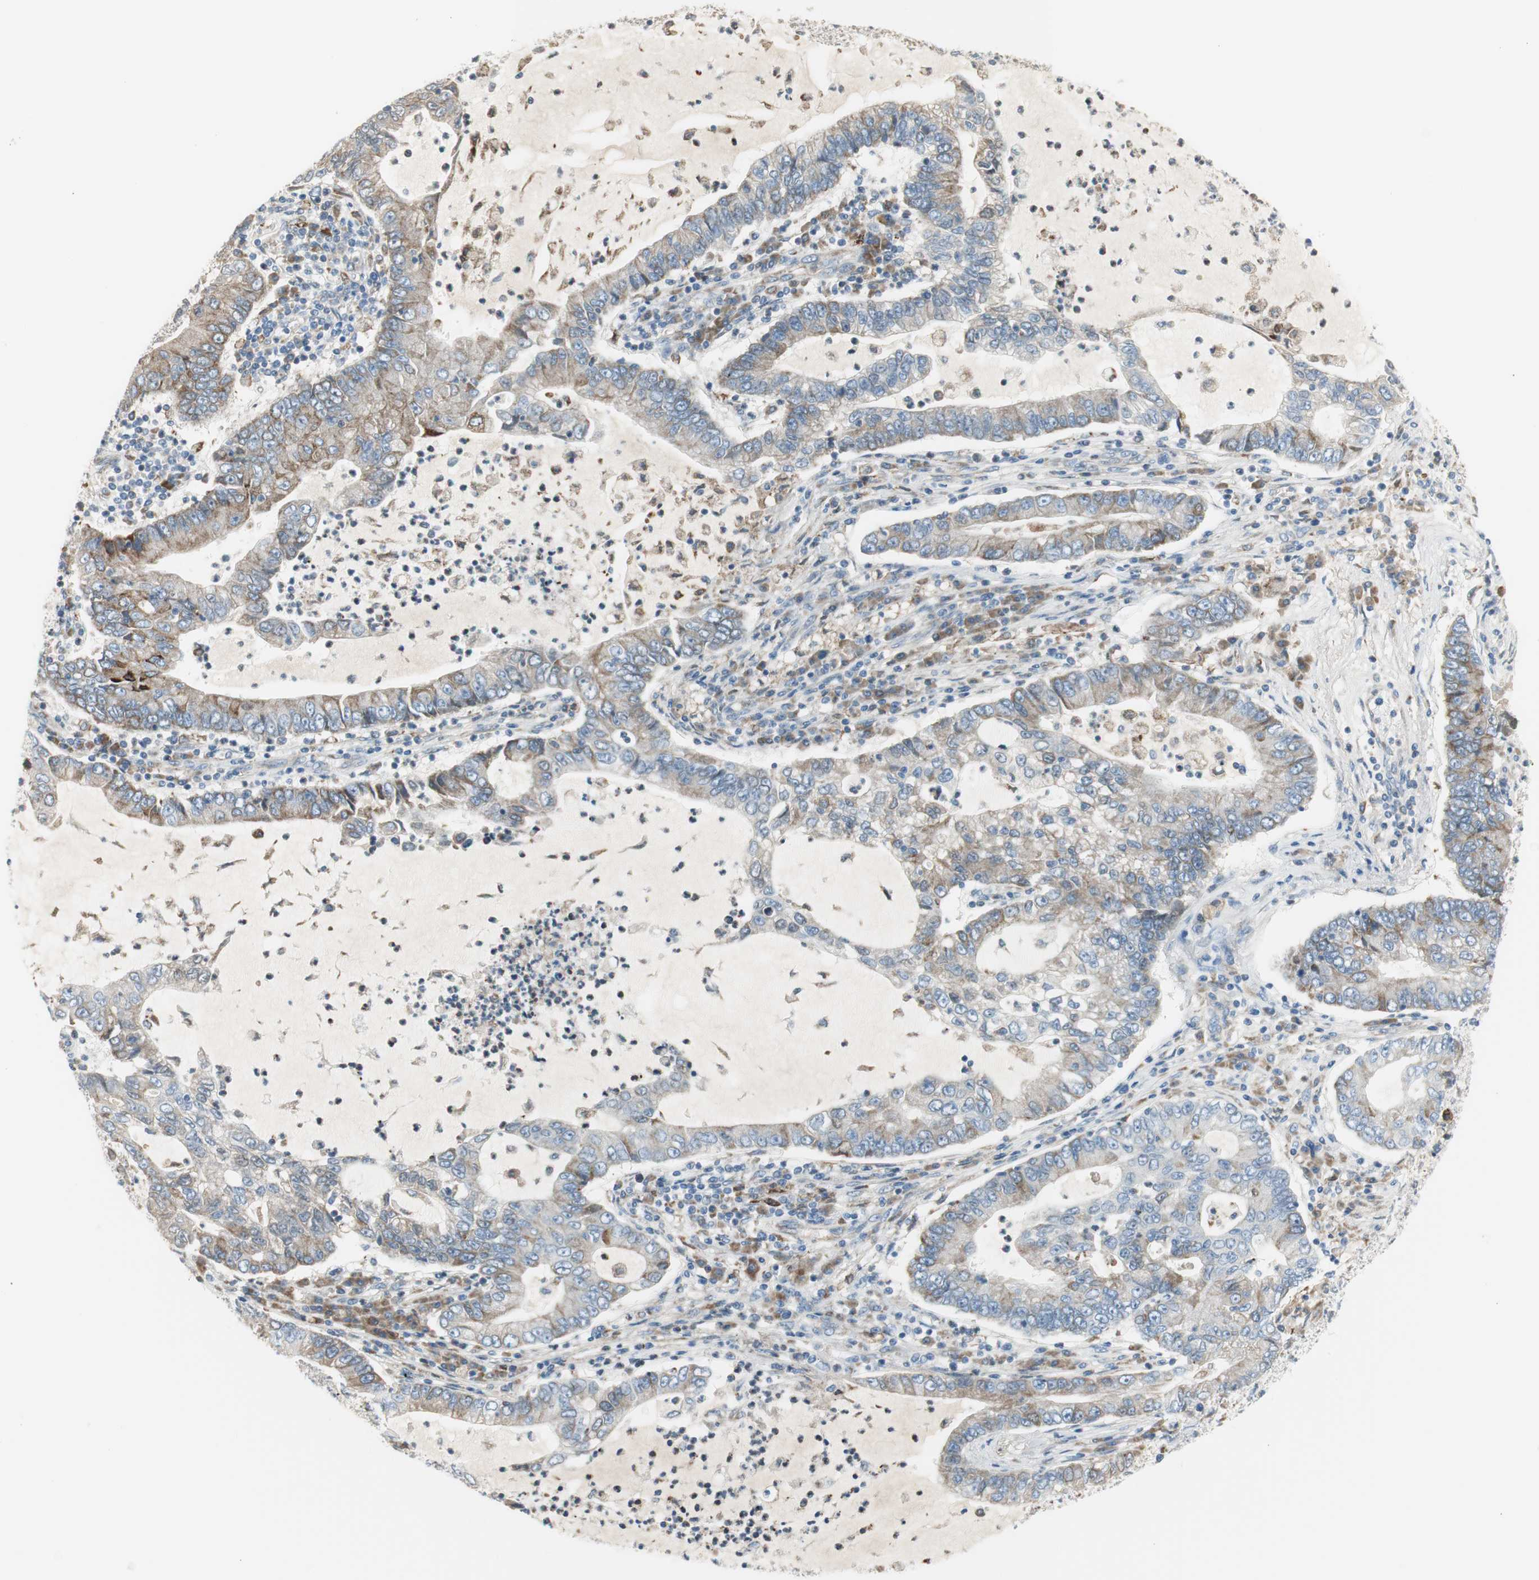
{"staining": {"intensity": "weak", "quantity": "25%-75%", "location": "cytoplasmic/membranous"}, "tissue": "lung cancer", "cell_type": "Tumor cells", "image_type": "cancer", "snomed": [{"axis": "morphology", "description": "Adenocarcinoma, NOS"}, {"axis": "topography", "description": "Lung"}], "caption": "Human lung adenocarcinoma stained with a protein marker demonstrates weak staining in tumor cells.", "gene": "TNFSF11", "patient": {"sex": "female", "age": 51}}